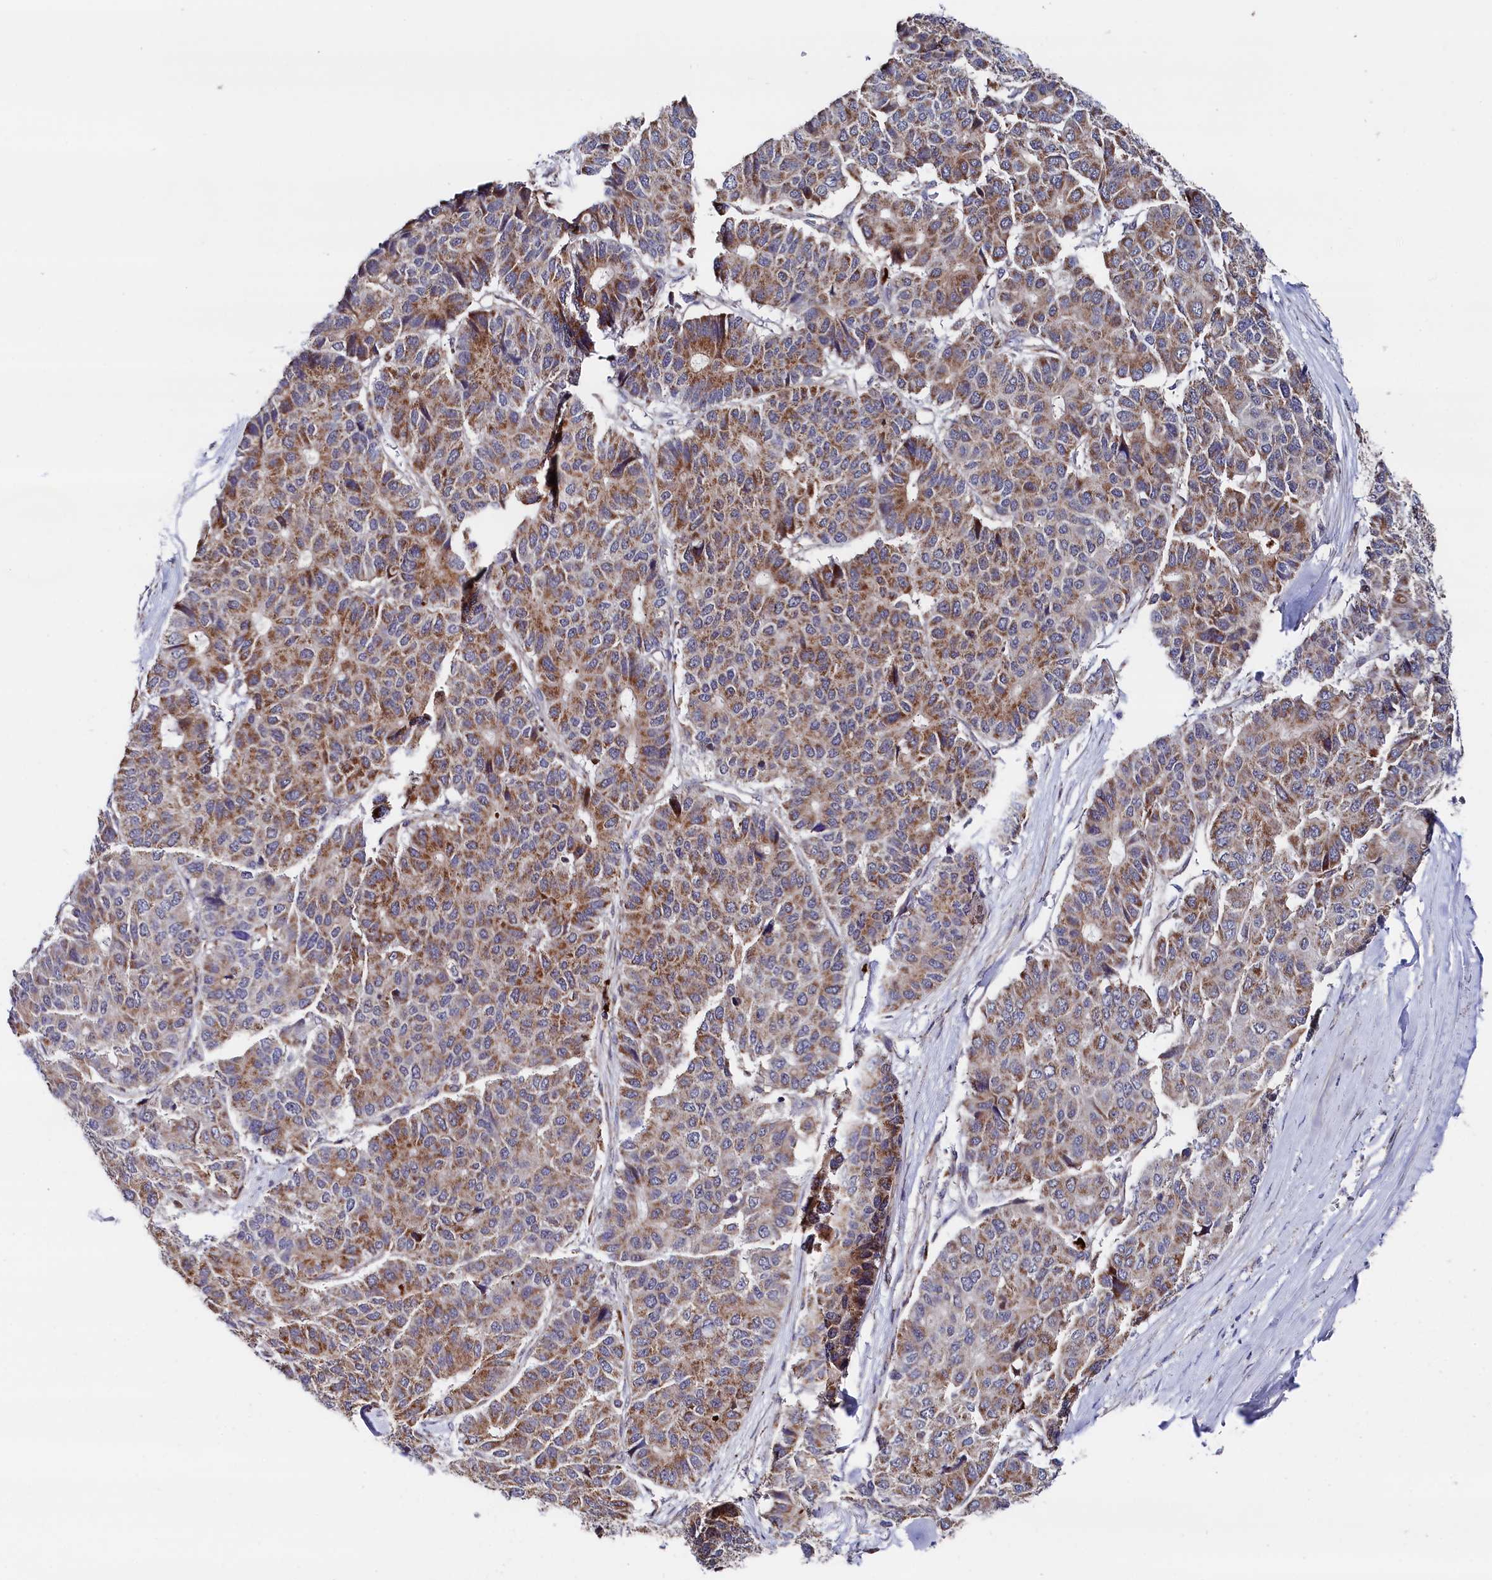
{"staining": {"intensity": "moderate", "quantity": ">75%", "location": "cytoplasmic/membranous"}, "tissue": "pancreatic cancer", "cell_type": "Tumor cells", "image_type": "cancer", "snomed": [{"axis": "morphology", "description": "Adenocarcinoma, NOS"}, {"axis": "topography", "description": "Pancreas"}], "caption": "Immunohistochemical staining of pancreatic cancer reveals medium levels of moderate cytoplasmic/membranous protein staining in about >75% of tumor cells. (IHC, brightfield microscopy, high magnification).", "gene": "CHCHD1", "patient": {"sex": "male", "age": 50}}